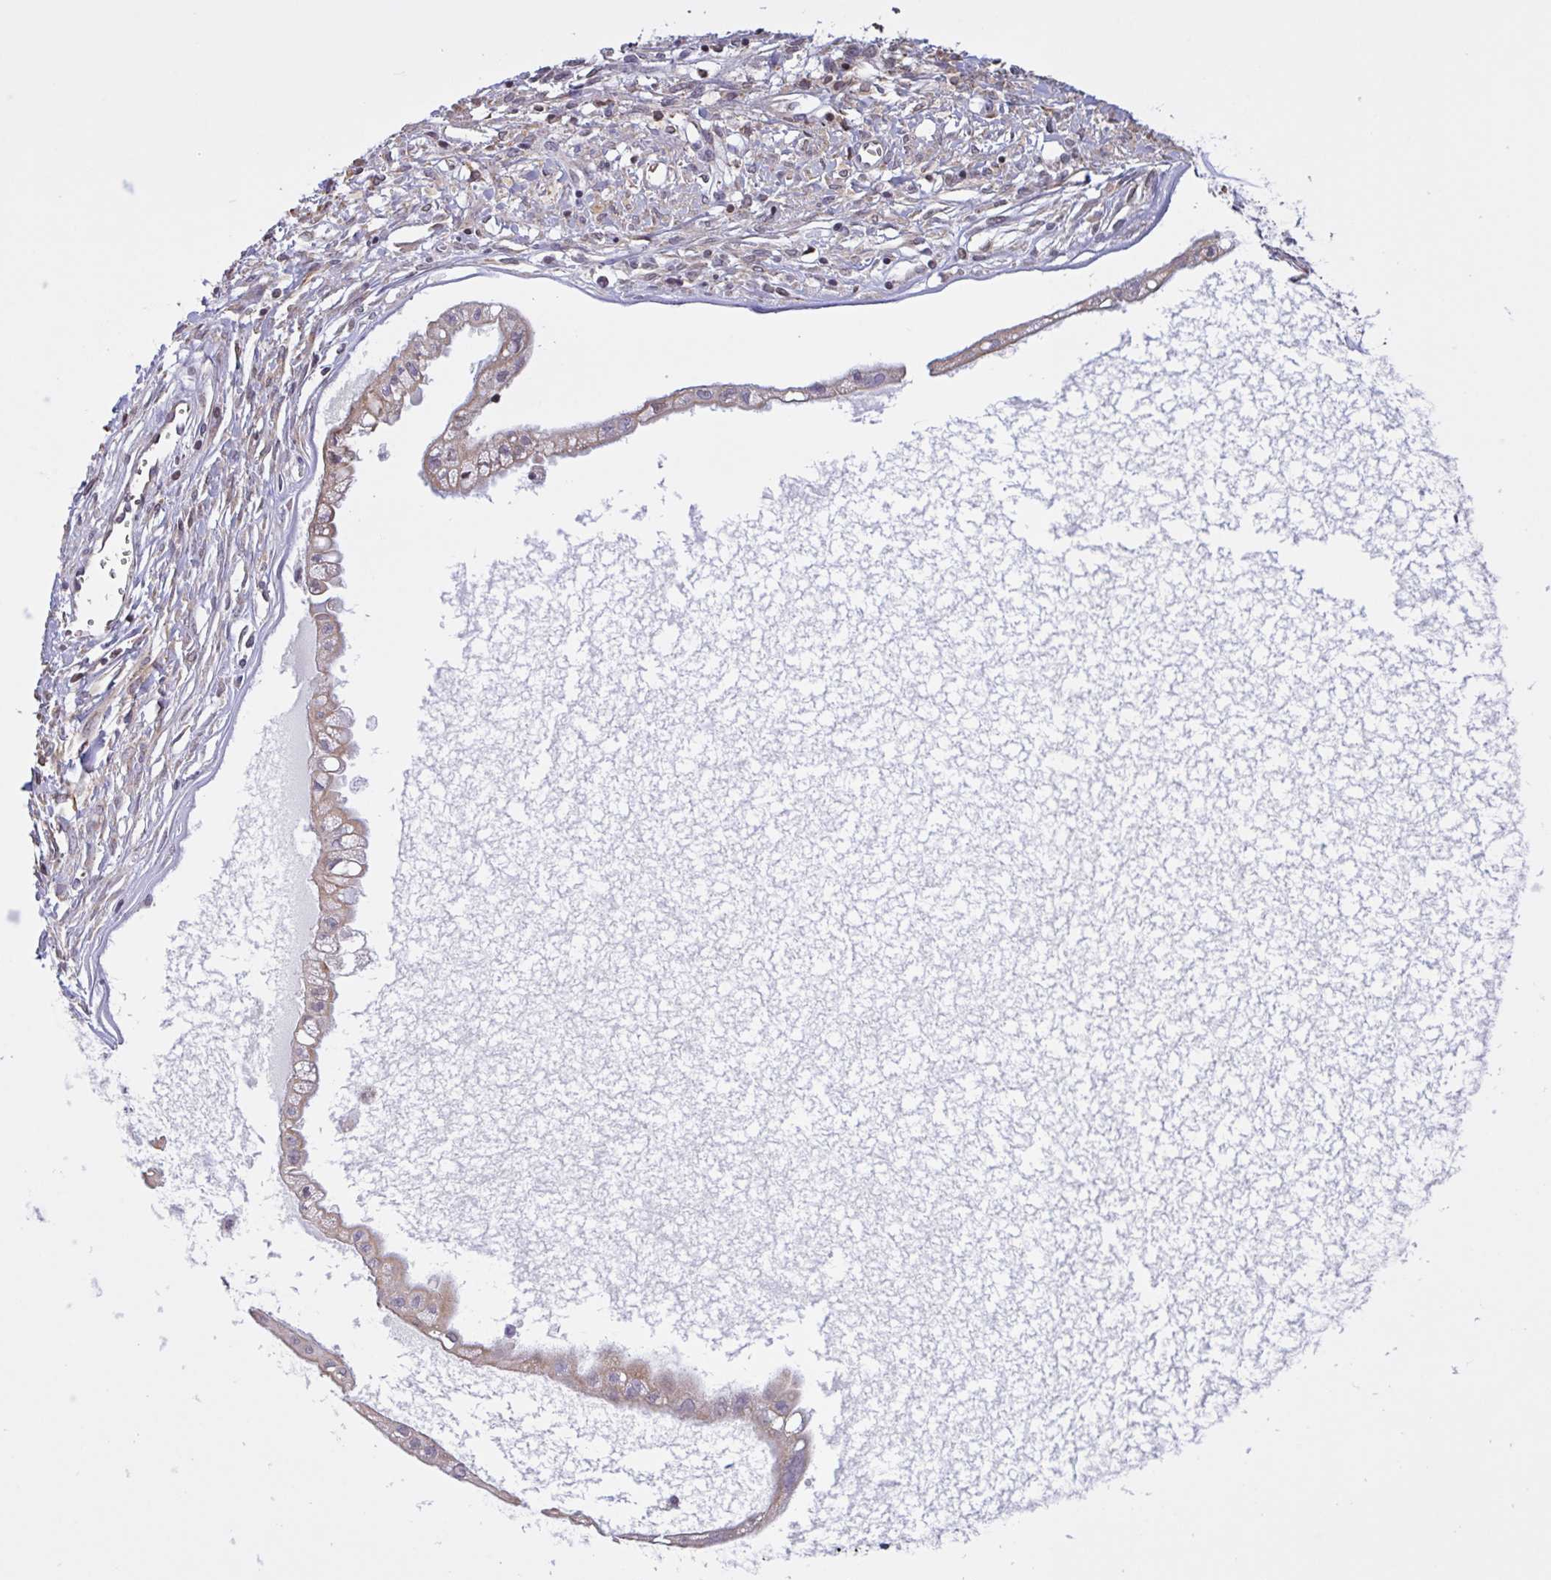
{"staining": {"intensity": "moderate", "quantity": "25%-75%", "location": "cytoplasmic/membranous,nuclear"}, "tissue": "ovarian cancer", "cell_type": "Tumor cells", "image_type": "cancer", "snomed": [{"axis": "morphology", "description": "Cystadenocarcinoma, mucinous, NOS"}, {"axis": "topography", "description": "Ovary"}], "caption": "Immunohistochemistry image of neoplastic tissue: ovarian cancer stained using immunohistochemistry shows medium levels of moderate protein expression localized specifically in the cytoplasmic/membranous and nuclear of tumor cells, appearing as a cytoplasmic/membranous and nuclear brown color.", "gene": "MRGPRX2", "patient": {"sex": "female", "age": 34}}